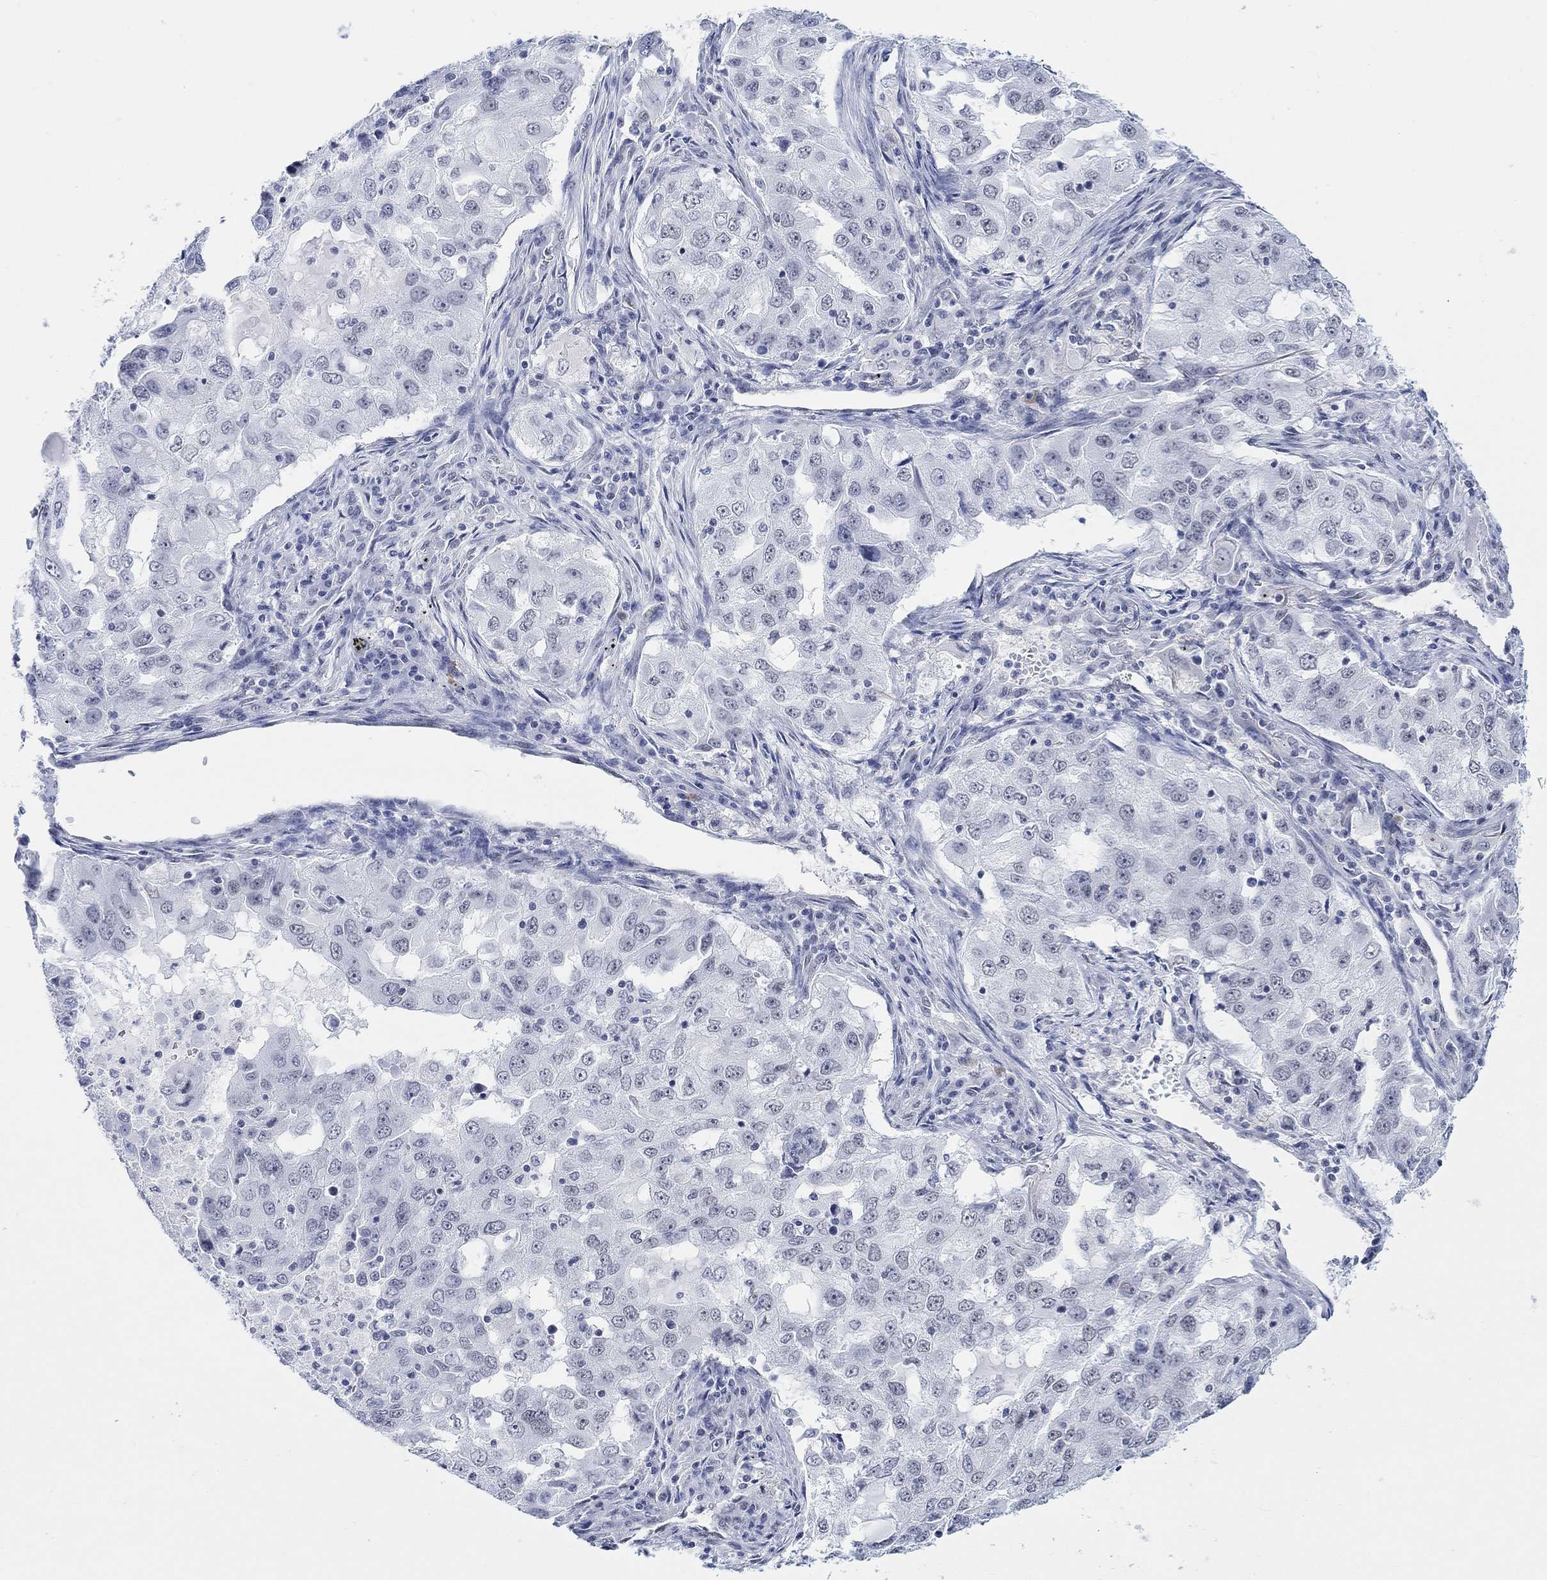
{"staining": {"intensity": "negative", "quantity": "none", "location": "none"}, "tissue": "lung cancer", "cell_type": "Tumor cells", "image_type": "cancer", "snomed": [{"axis": "morphology", "description": "Adenocarcinoma, NOS"}, {"axis": "topography", "description": "Lung"}], "caption": "DAB (3,3'-diaminobenzidine) immunohistochemical staining of adenocarcinoma (lung) displays no significant expression in tumor cells.", "gene": "PURG", "patient": {"sex": "female", "age": 61}}